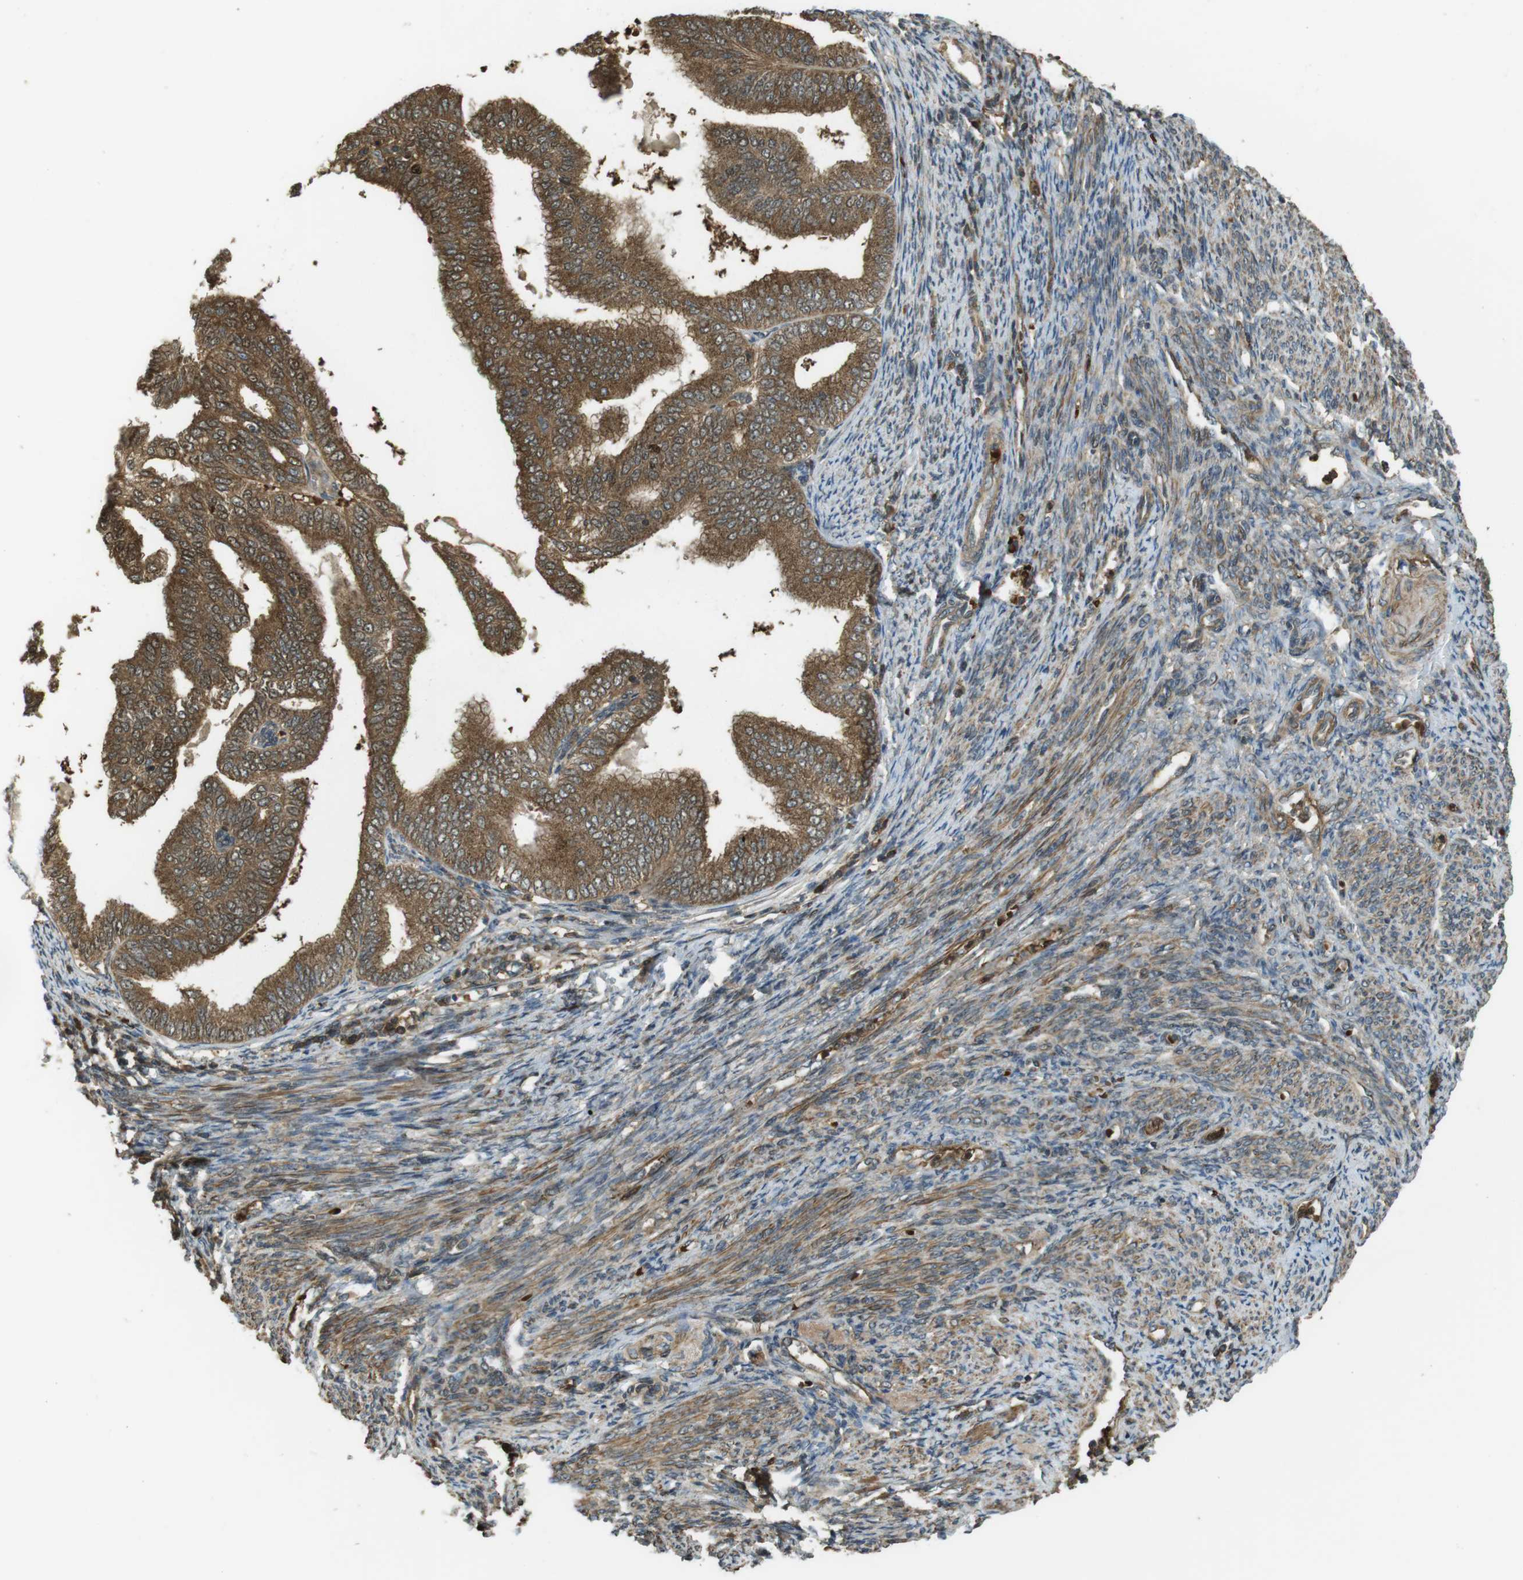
{"staining": {"intensity": "strong", "quantity": ">75%", "location": "cytoplasmic/membranous"}, "tissue": "endometrial cancer", "cell_type": "Tumor cells", "image_type": "cancer", "snomed": [{"axis": "morphology", "description": "Adenocarcinoma, NOS"}, {"axis": "topography", "description": "Endometrium"}], "caption": "Strong cytoplasmic/membranous protein expression is seen in about >75% of tumor cells in adenocarcinoma (endometrial). Immunohistochemistry (ihc) stains the protein in brown and the nuclei are stained blue.", "gene": "LRRC3B", "patient": {"sex": "female", "age": 58}}